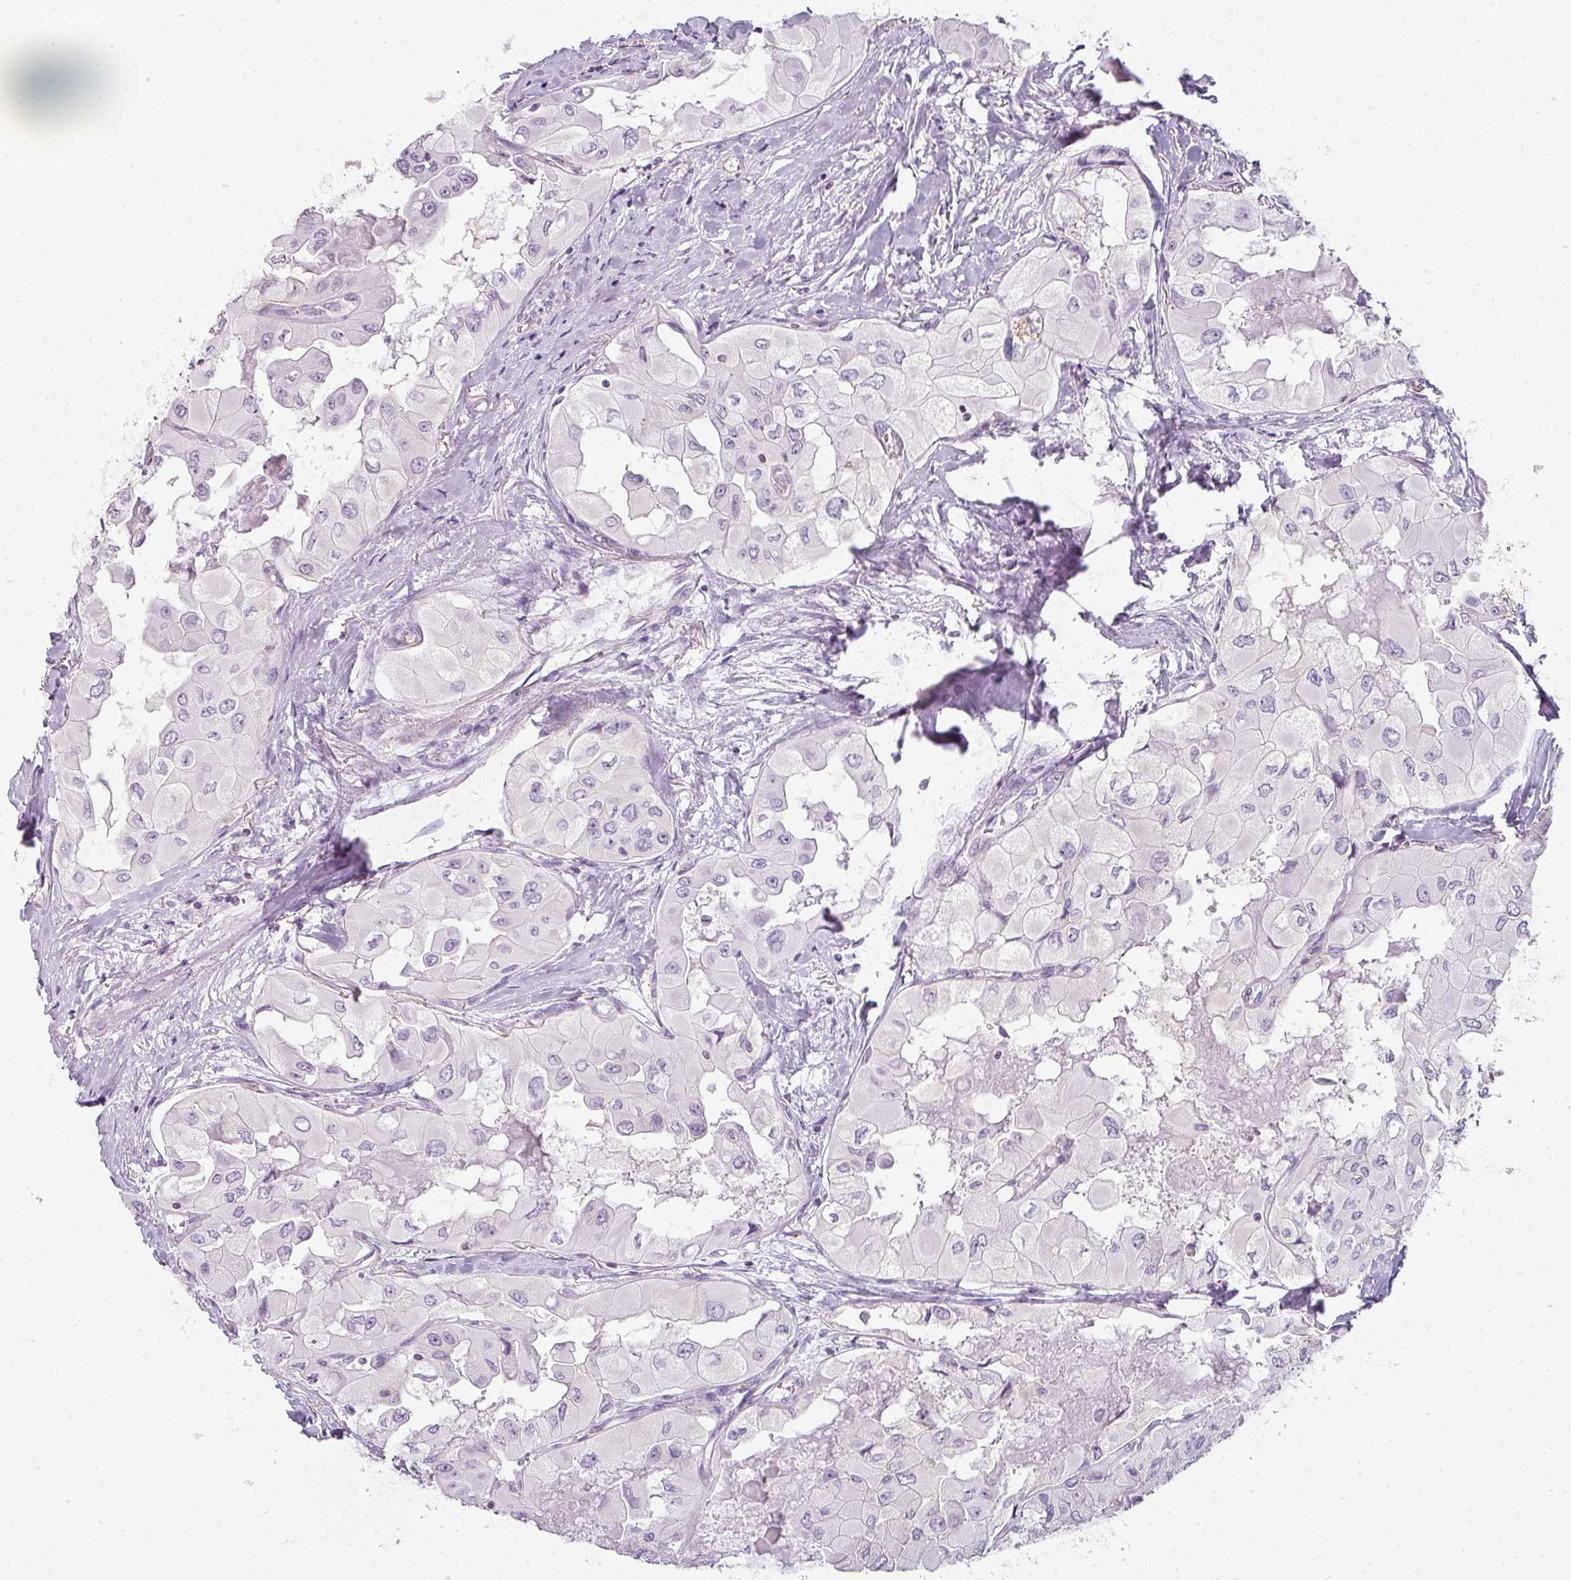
{"staining": {"intensity": "negative", "quantity": "none", "location": "none"}, "tissue": "thyroid cancer", "cell_type": "Tumor cells", "image_type": "cancer", "snomed": [{"axis": "morphology", "description": "Normal tissue, NOS"}, {"axis": "morphology", "description": "Papillary adenocarcinoma, NOS"}, {"axis": "topography", "description": "Thyroid gland"}], "caption": "A high-resolution micrograph shows IHC staining of thyroid cancer (papillary adenocarcinoma), which demonstrates no significant staining in tumor cells.", "gene": "TMEM42", "patient": {"sex": "female", "age": 59}}